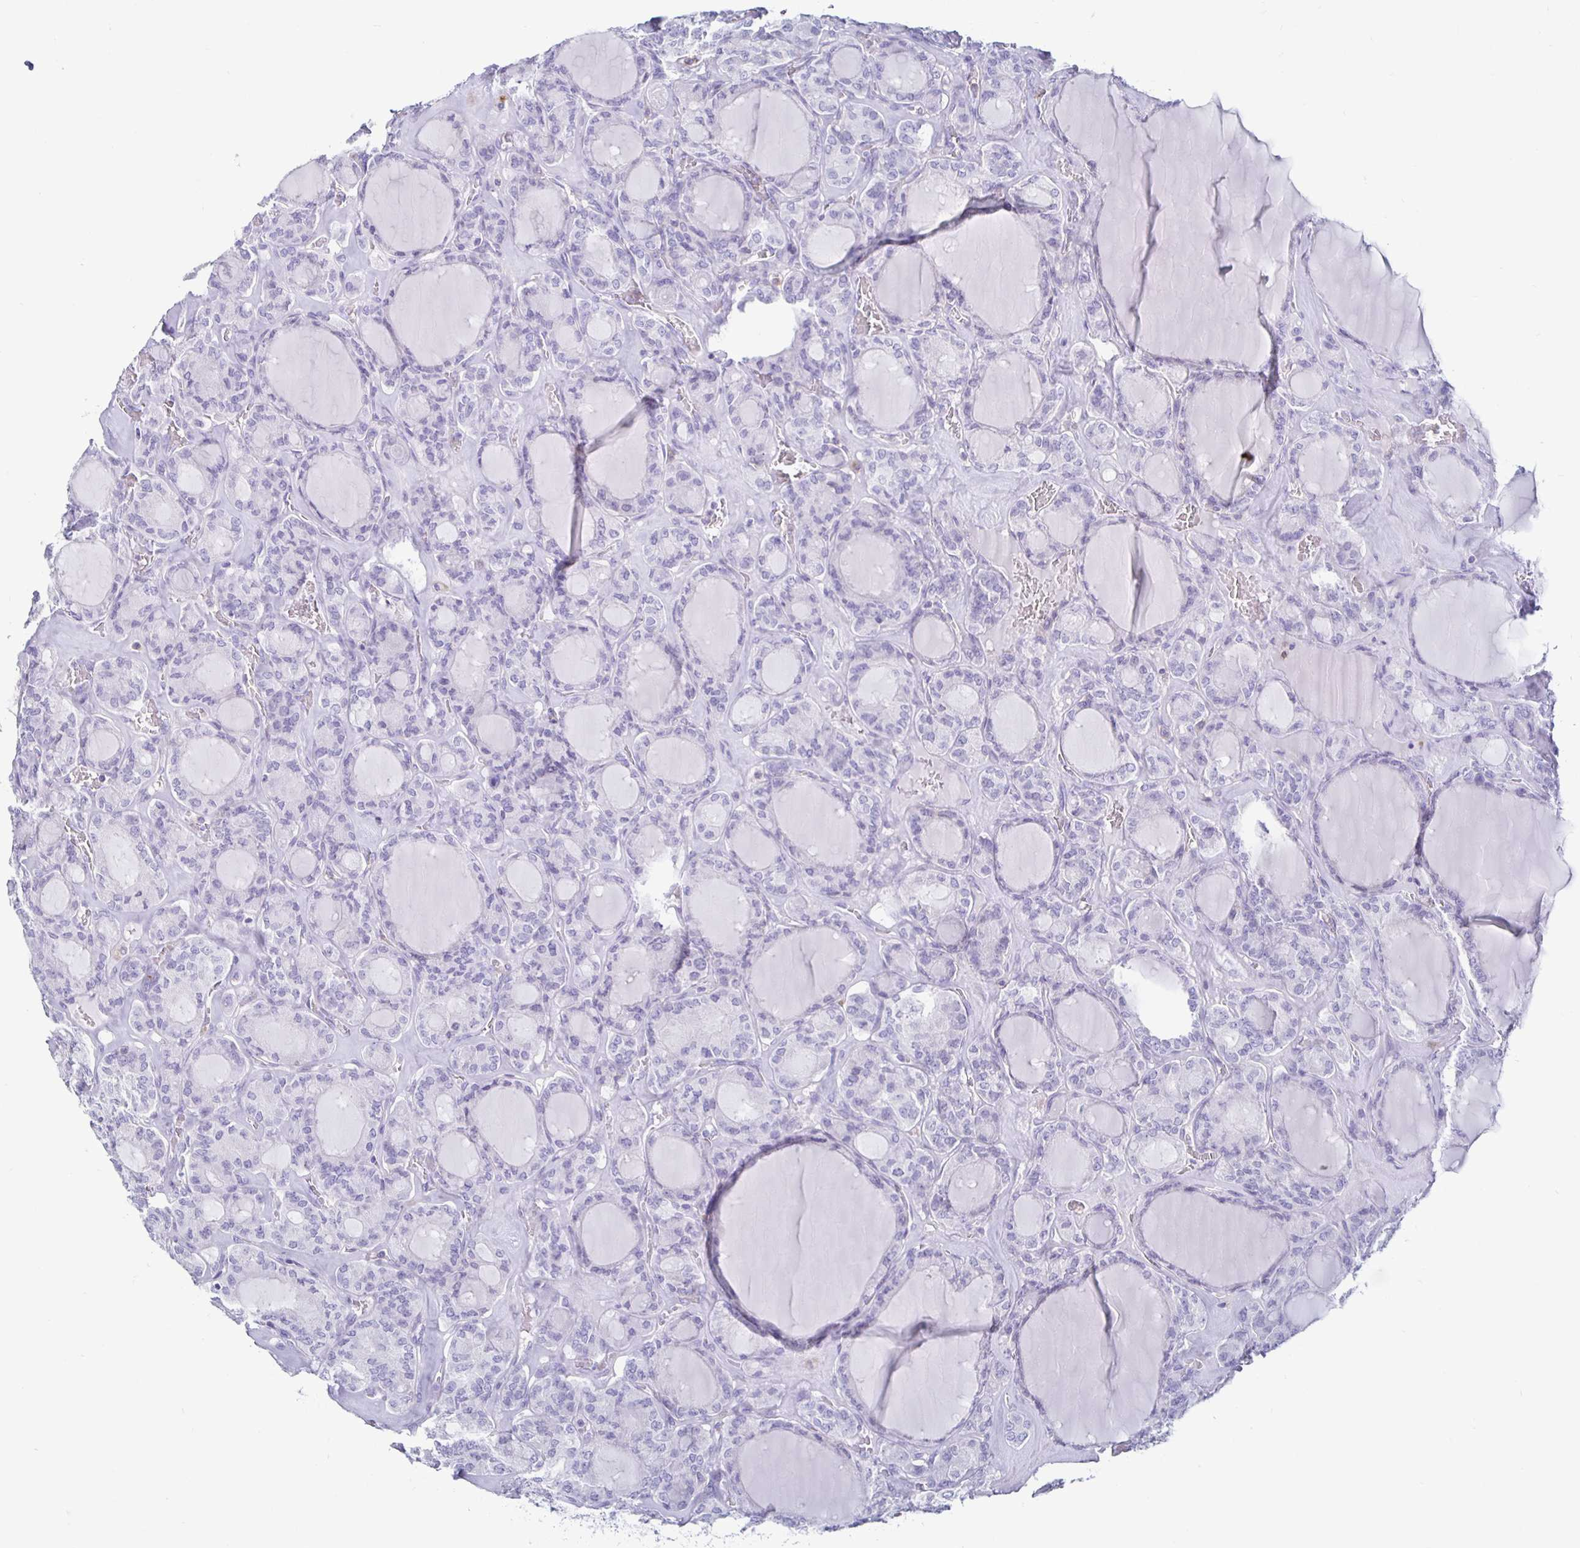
{"staining": {"intensity": "negative", "quantity": "none", "location": "none"}, "tissue": "thyroid cancer", "cell_type": "Tumor cells", "image_type": "cancer", "snomed": [{"axis": "morphology", "description": "Papillary adenocarcinoma, NOS"}, {"axis": "topography", "description": "Thyroid gland"}], "caption": "Immunohistochemistry micrograph of neoplastic tissue: human thyroid cancer stained with DAB (3,3'-diaminobenzidine) demonstrates no significant protein positivity in tumor cells. (IHC, brightfield microscopy, high magnification).", "gene": "SIRPA", "patient": {"sex": "male", "age": 87}}